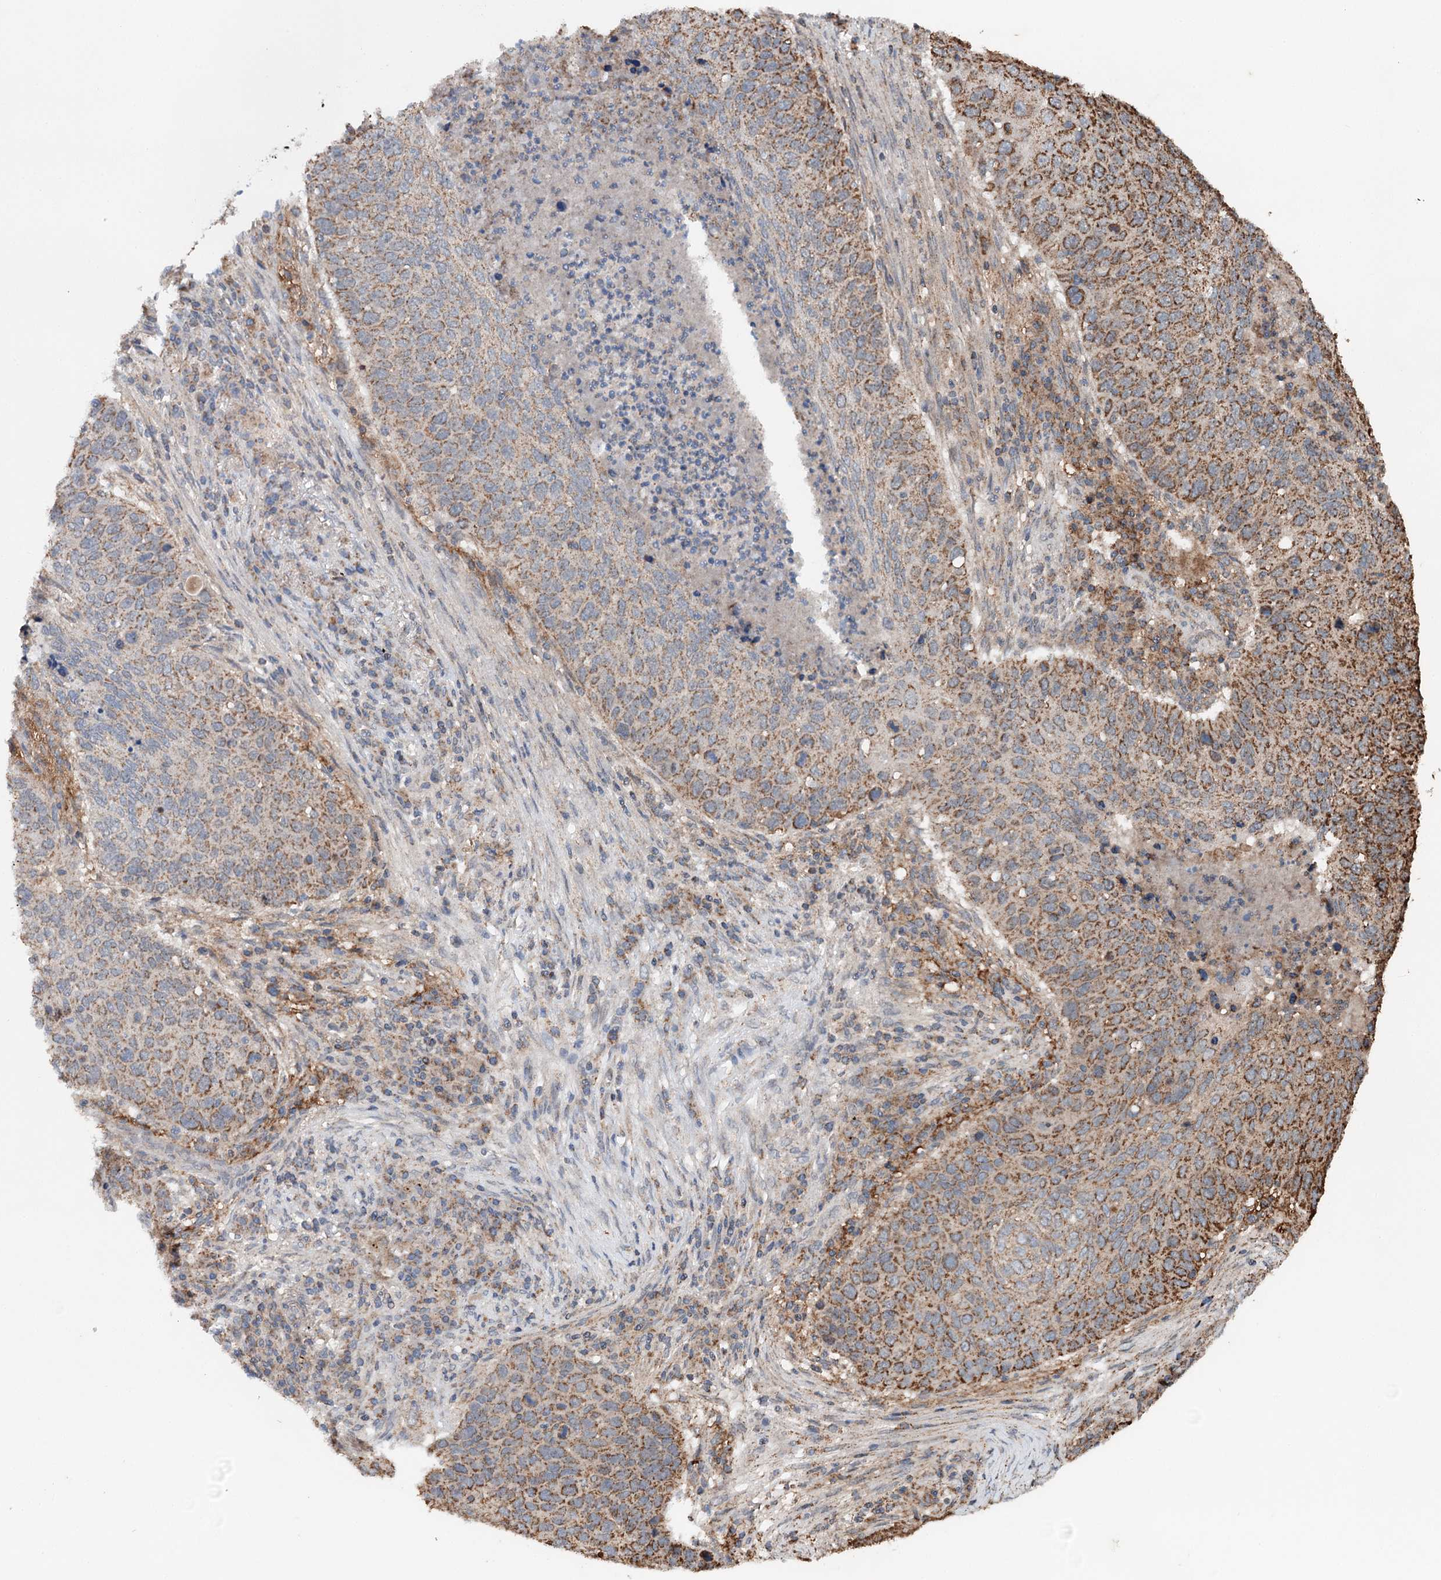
{"staining": {"intensity": "moderate", "quantity": ">75%", "location": "cytoplasmic/membranous"}, "tissue": "lung cancer", "cell_type": "Tumor cells", "image_type": "cancer", "snomed": [{"axis": "morphology", "description": "Squamous cell carcinoma, NOS"}, {"axis": "topography", "description": "Lung"}], "caption": "Immunohistochemical staining of lung cancer exhibits moderate cytoplasmic/membranous protein positivity in about >75% of tumor cells.", "gene": "PIK3CB", "patient": {"sex": "female", "age": 63}}